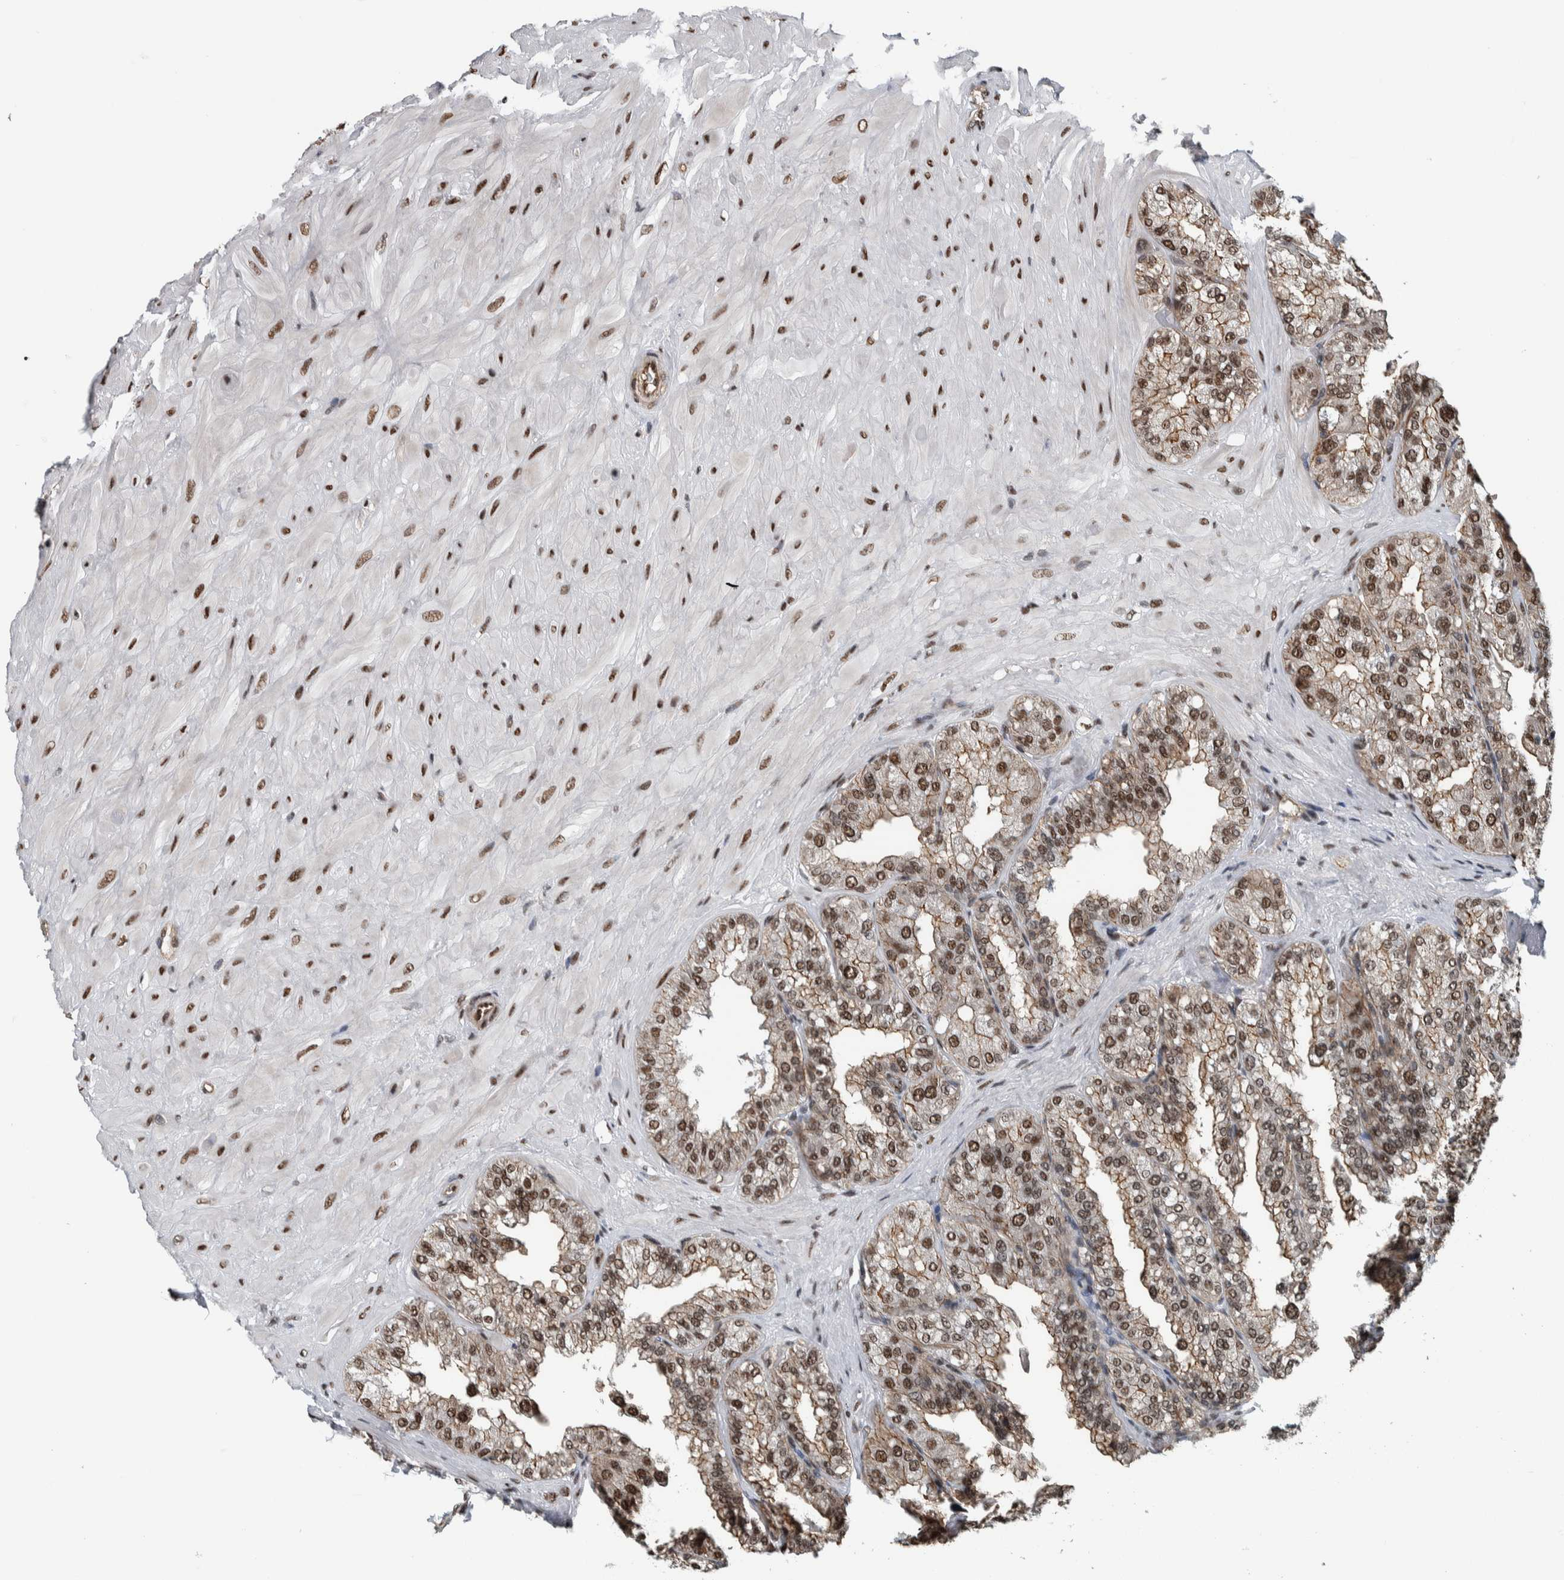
{"staining": {"intensity": "moderate", "quantity": ">75%", "location": "cytoplasmic/membranous,nuclear"}, "tissue": "seminal vesicle", "cell_type": "Glandular cells", "image_type": "normal", "snomed": [{"axis": "morphology", "description": "Normal tissue, NOS"}, {"axis": "topography", "description": "Prostate"}, {"axis": "topography", "description": "Seminal veicle"}], "caption": "Protein expression analysis of unremarkable seminal vesicle shows moderate cytoplasmic/membranous,nuclear positivity in approximately >75% of glandular cells.", "gene": "FAM135B", "patient": {"sex": "male", "age": 51}}